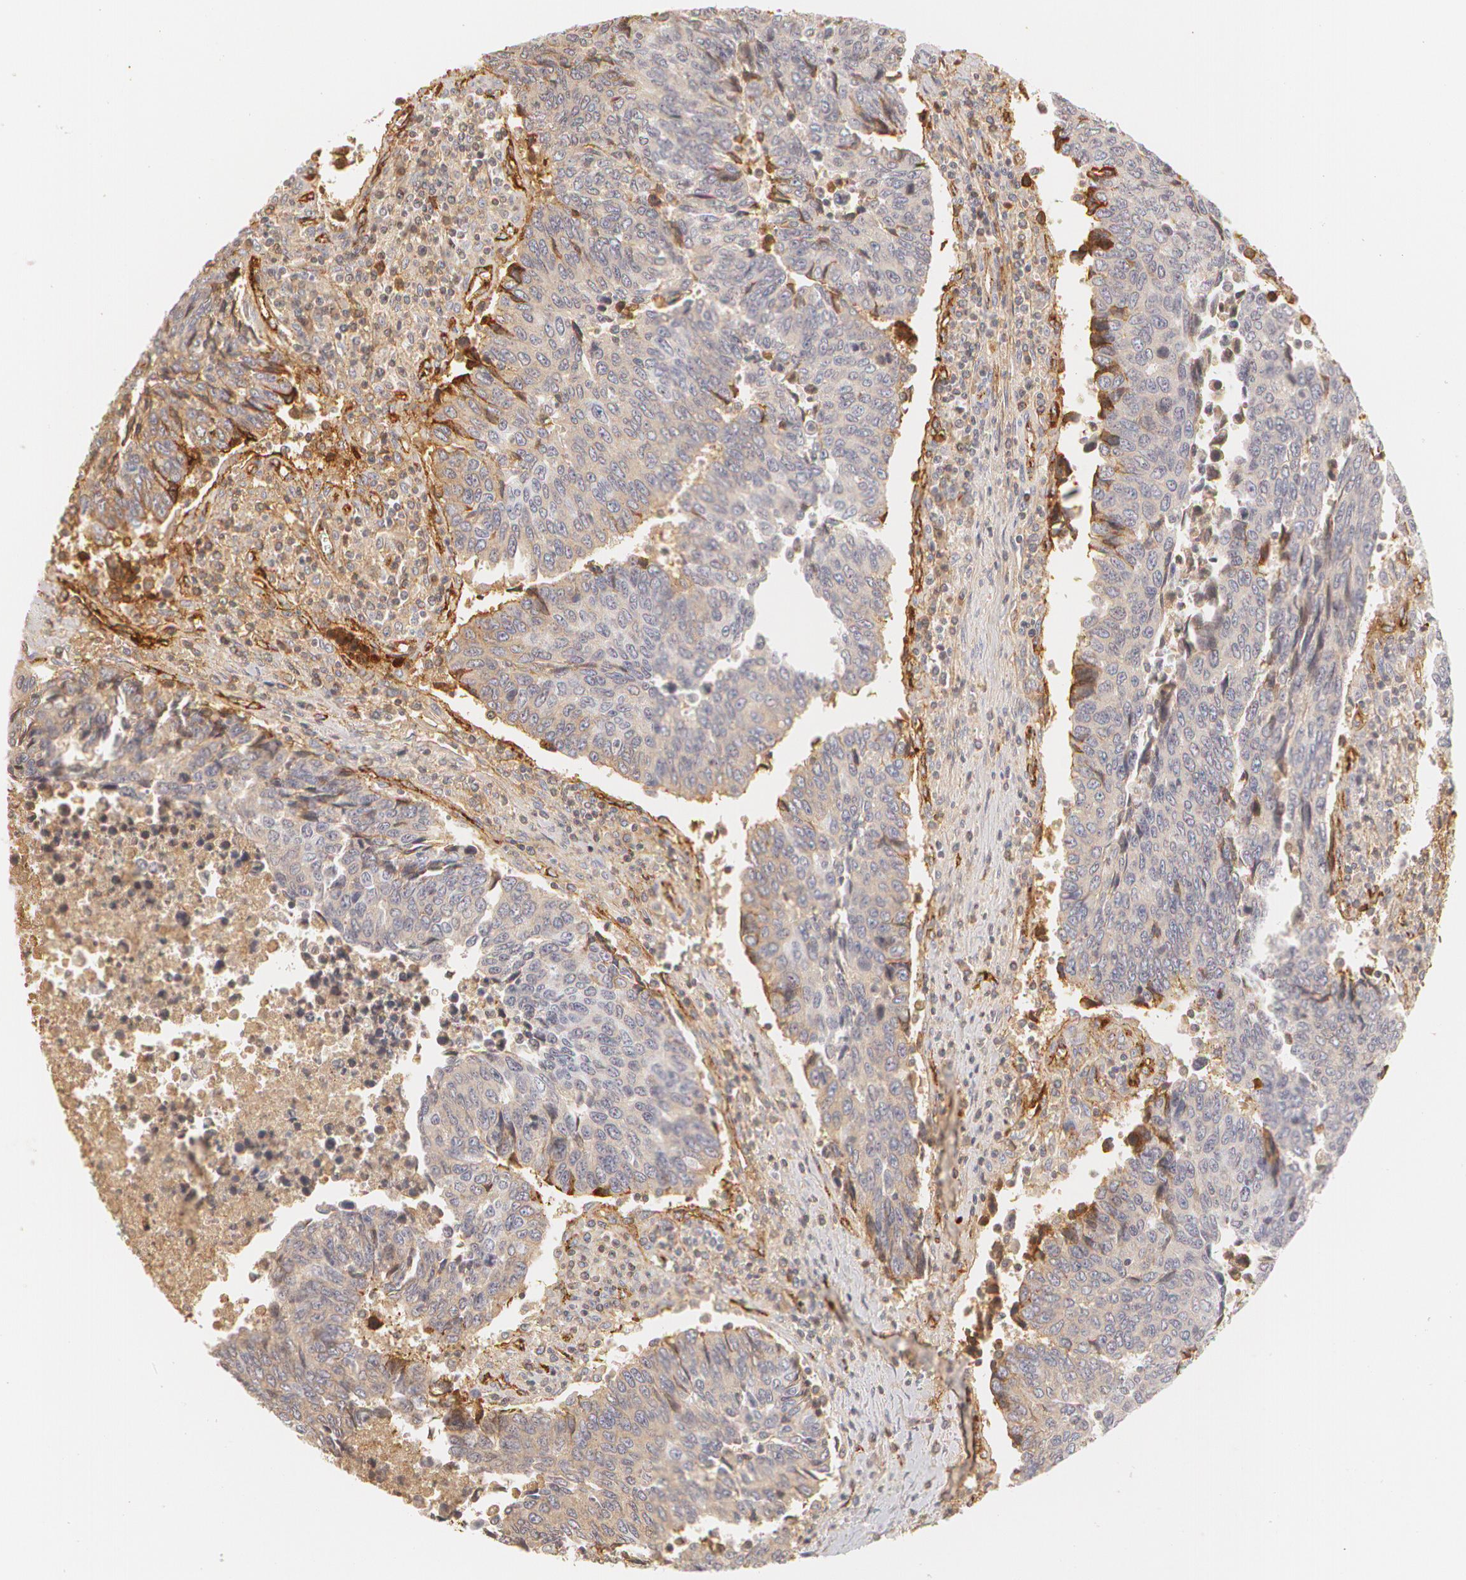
{"staining": {"intensity": "negative", "quantity": "none", "location": "none"}, "tissue": "urothelial cancer", "cell_type": "Tumor cells", "image_type": "cancer", "snomed": [{"axis": "morphology", "description": "Urothelial carcinoma, High grade"}, {"axis": "topography", "description": "Urinary bladder"}], "caption": "There is no significant expression in tumor cells of urothelial cancer.", "gene": "VWF", "patient": {"sex": "male", "age": 86}}